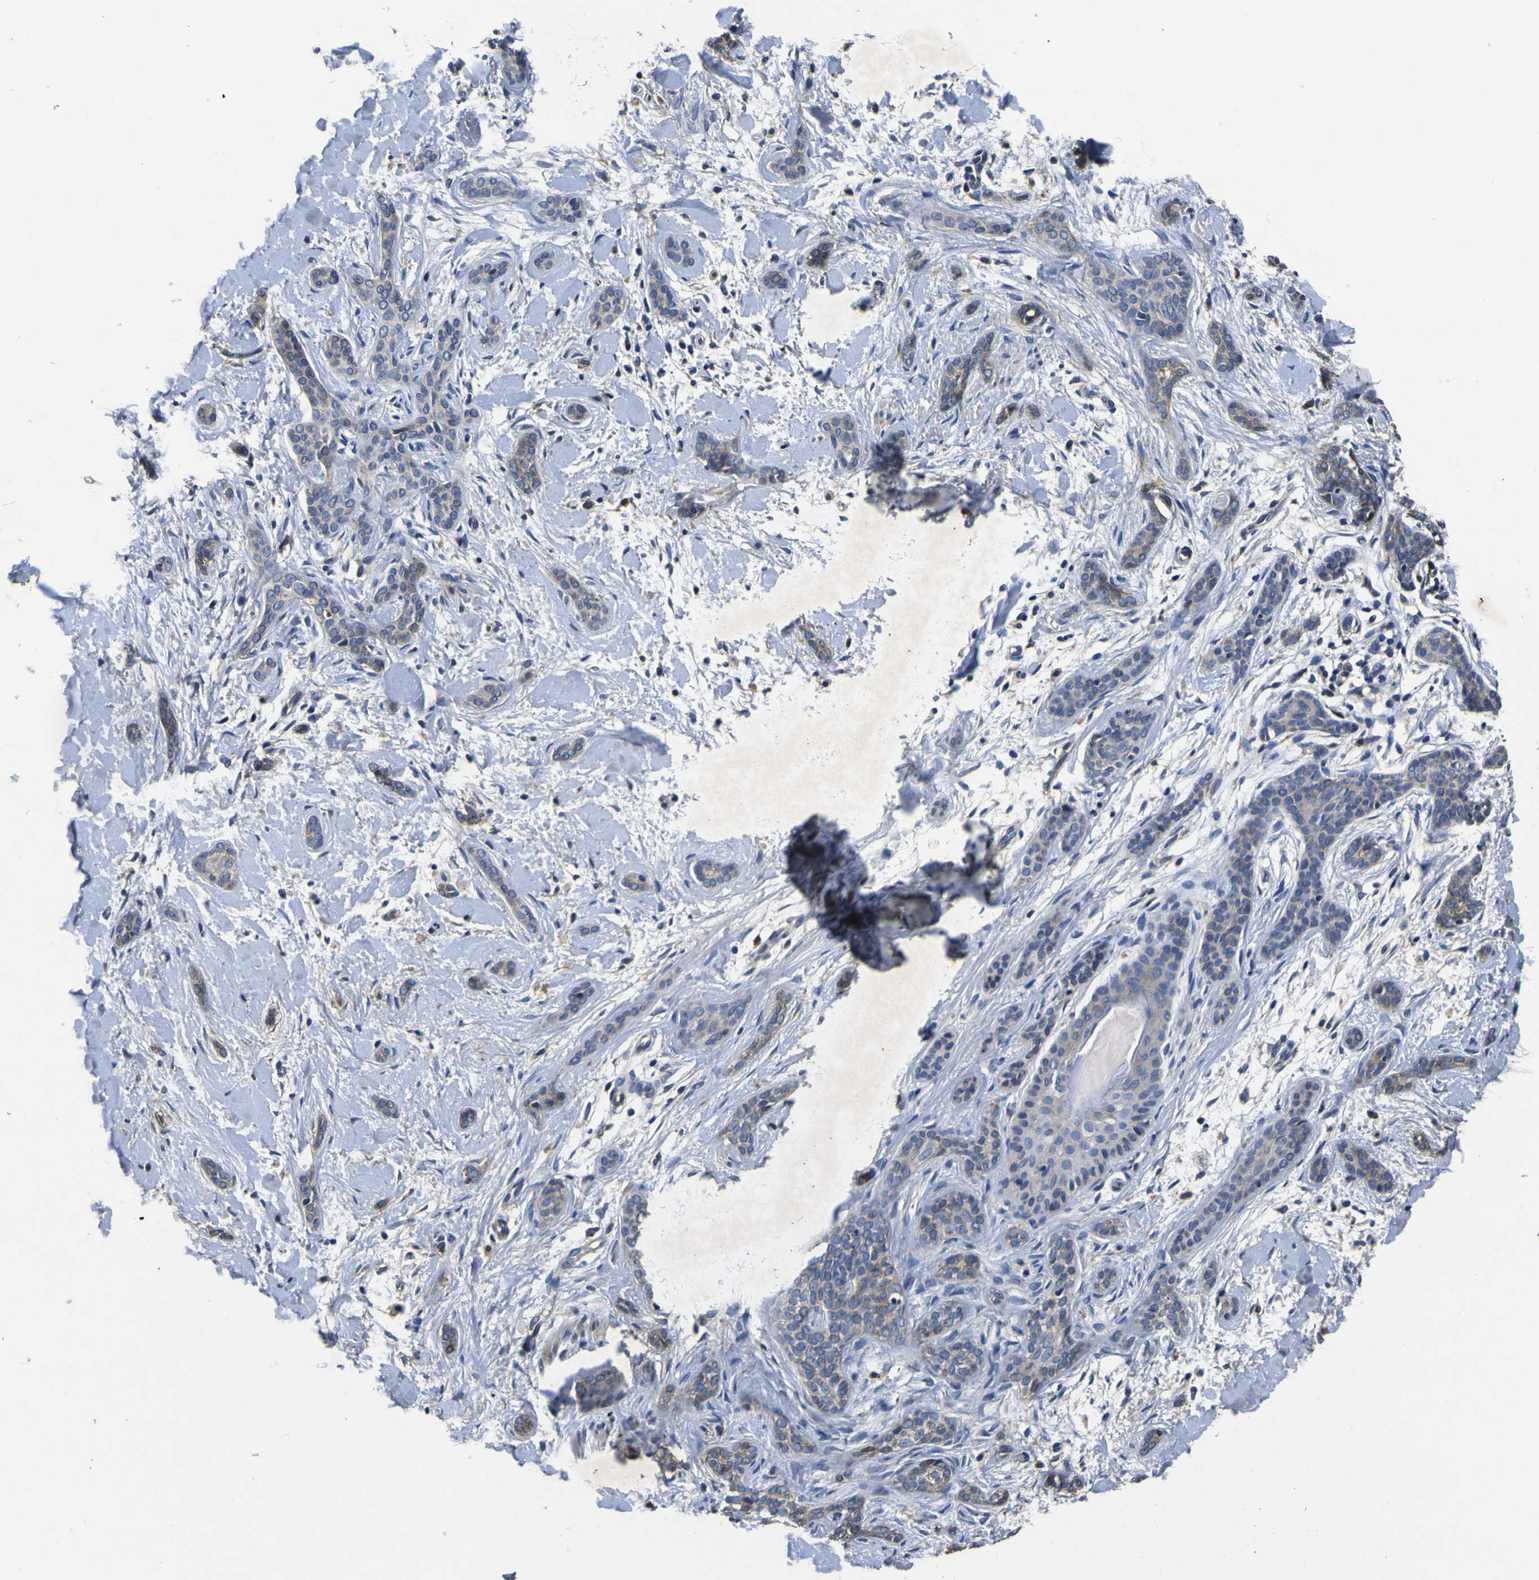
{"staining": {"intensity": "weak", "quantity": ">75%", "location": "cytoplasmic/membranous"}, "tissue": "skin cancer", "cell_type": "Tumor cells", "image_type": "cancer", "snomed": [{"axis": "morphology", "description": "Basal cell carcinoma"}, {"axis": "morphology", "description": "Adnexal tumor, benign"}, {"axis": "topography", "description": "Skin"}], "caption": "DAB (3,3'-diaminobenzidine) immunohistochemical staining of human skin benign adnexal tumor demonstrates weak cytoplasmic/membranous protein expression in about >75% of tumor cells. The protein of interest is stained brown, and the nuclei are stained in blue (DAB IHC with brightfield microscopy, high magnification).", "gene": "EPHB4", "patient": {"sex": "female", "age": 42}}